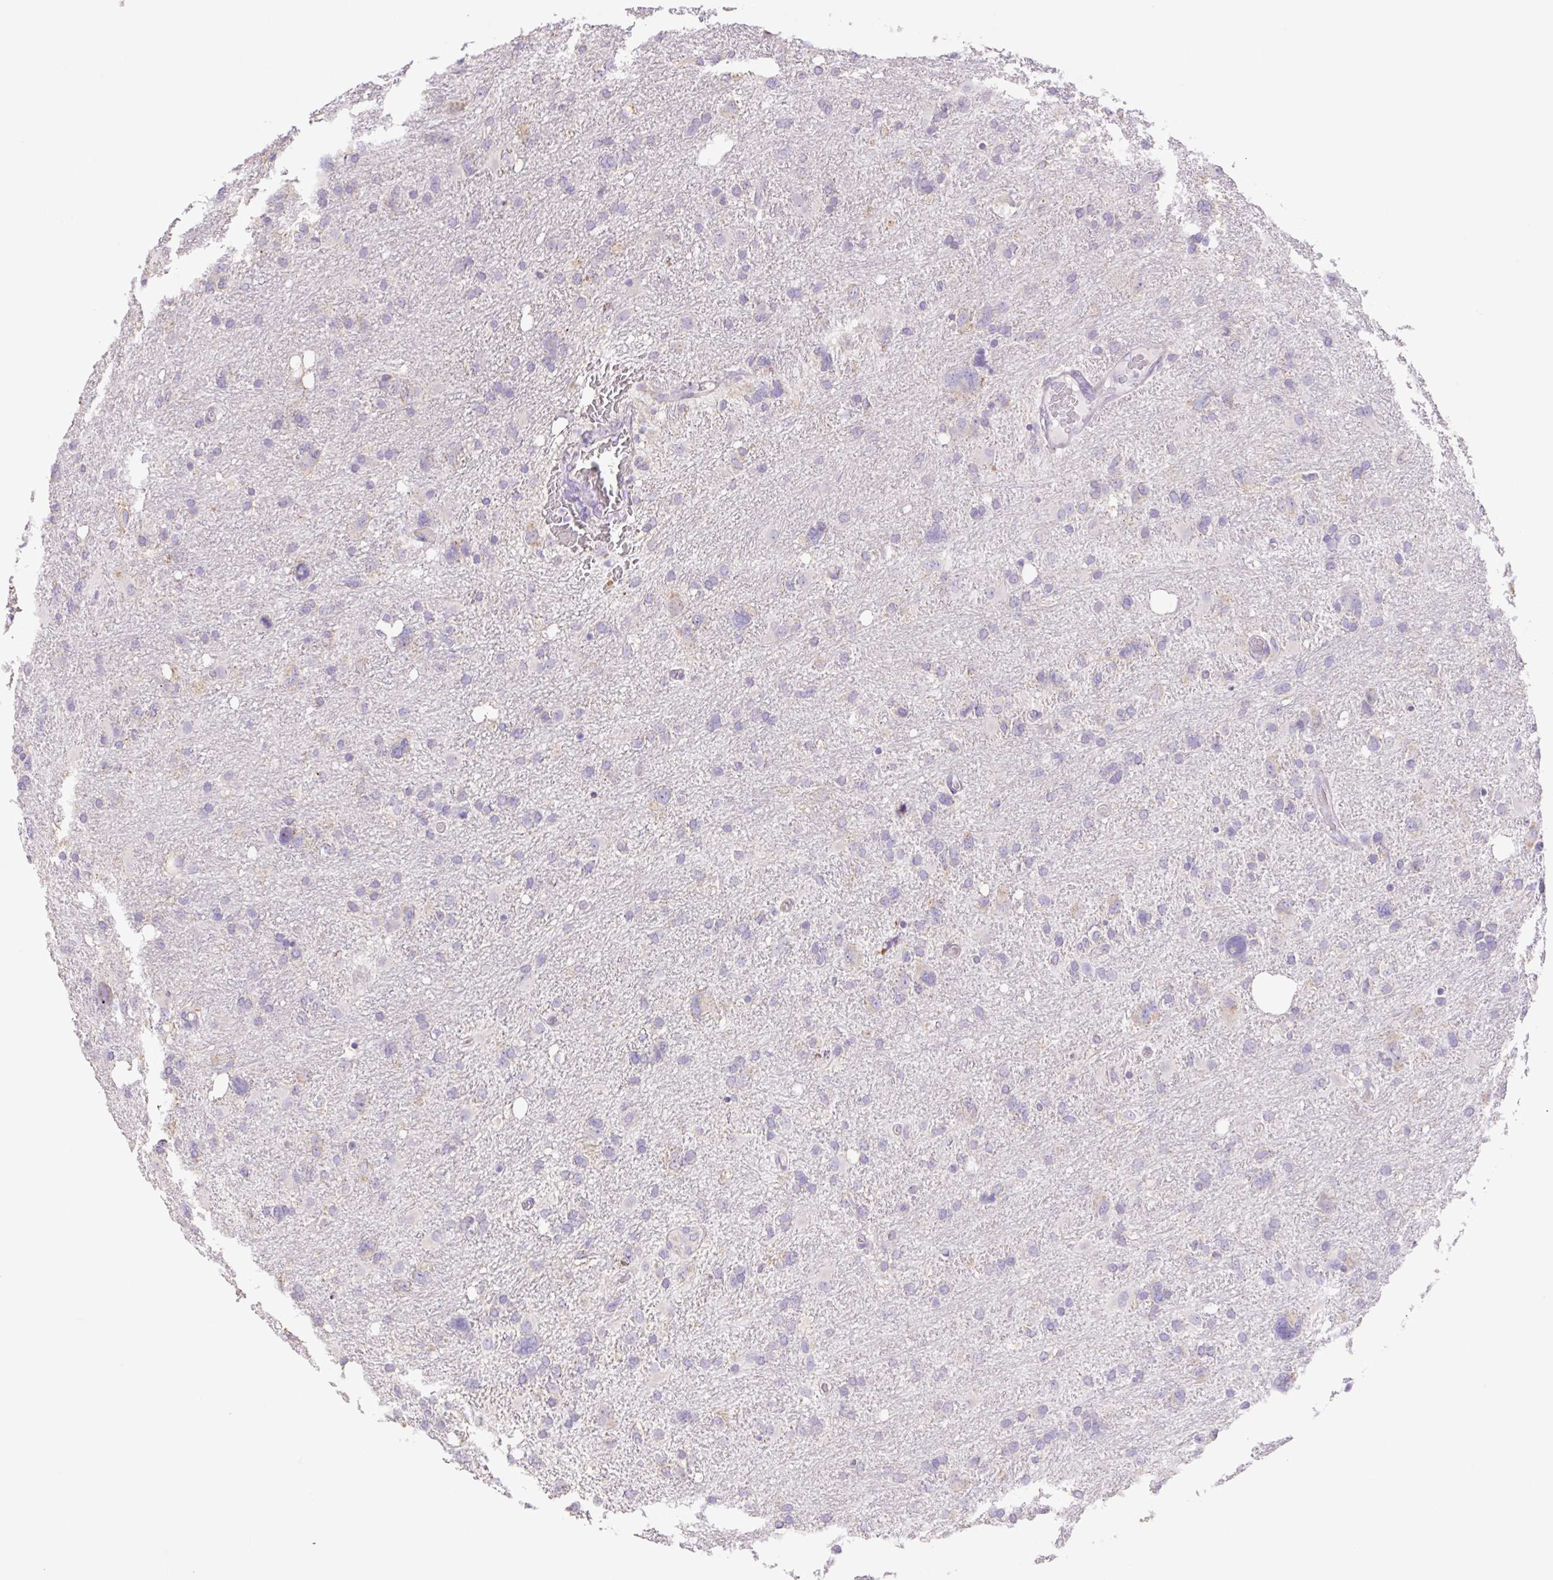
{"staining": {"intensity": "negative", "quantity": "none", "location": "none"}, "tissue": "glioma", "cell_type": "Tumor cells", "image_type": "cancer", "snomed": [{"axis": "morphology", "description": "Glioma, malignant, High grade"}, {"axis": "topography", "description": "Brain"}], "caption": "Protein analysis of malignant glioma (high-grade) demonstrates no significant staining in tumor cells.", "gene": "COPZ2", "patient": {"sex": "male", "age": 61}}